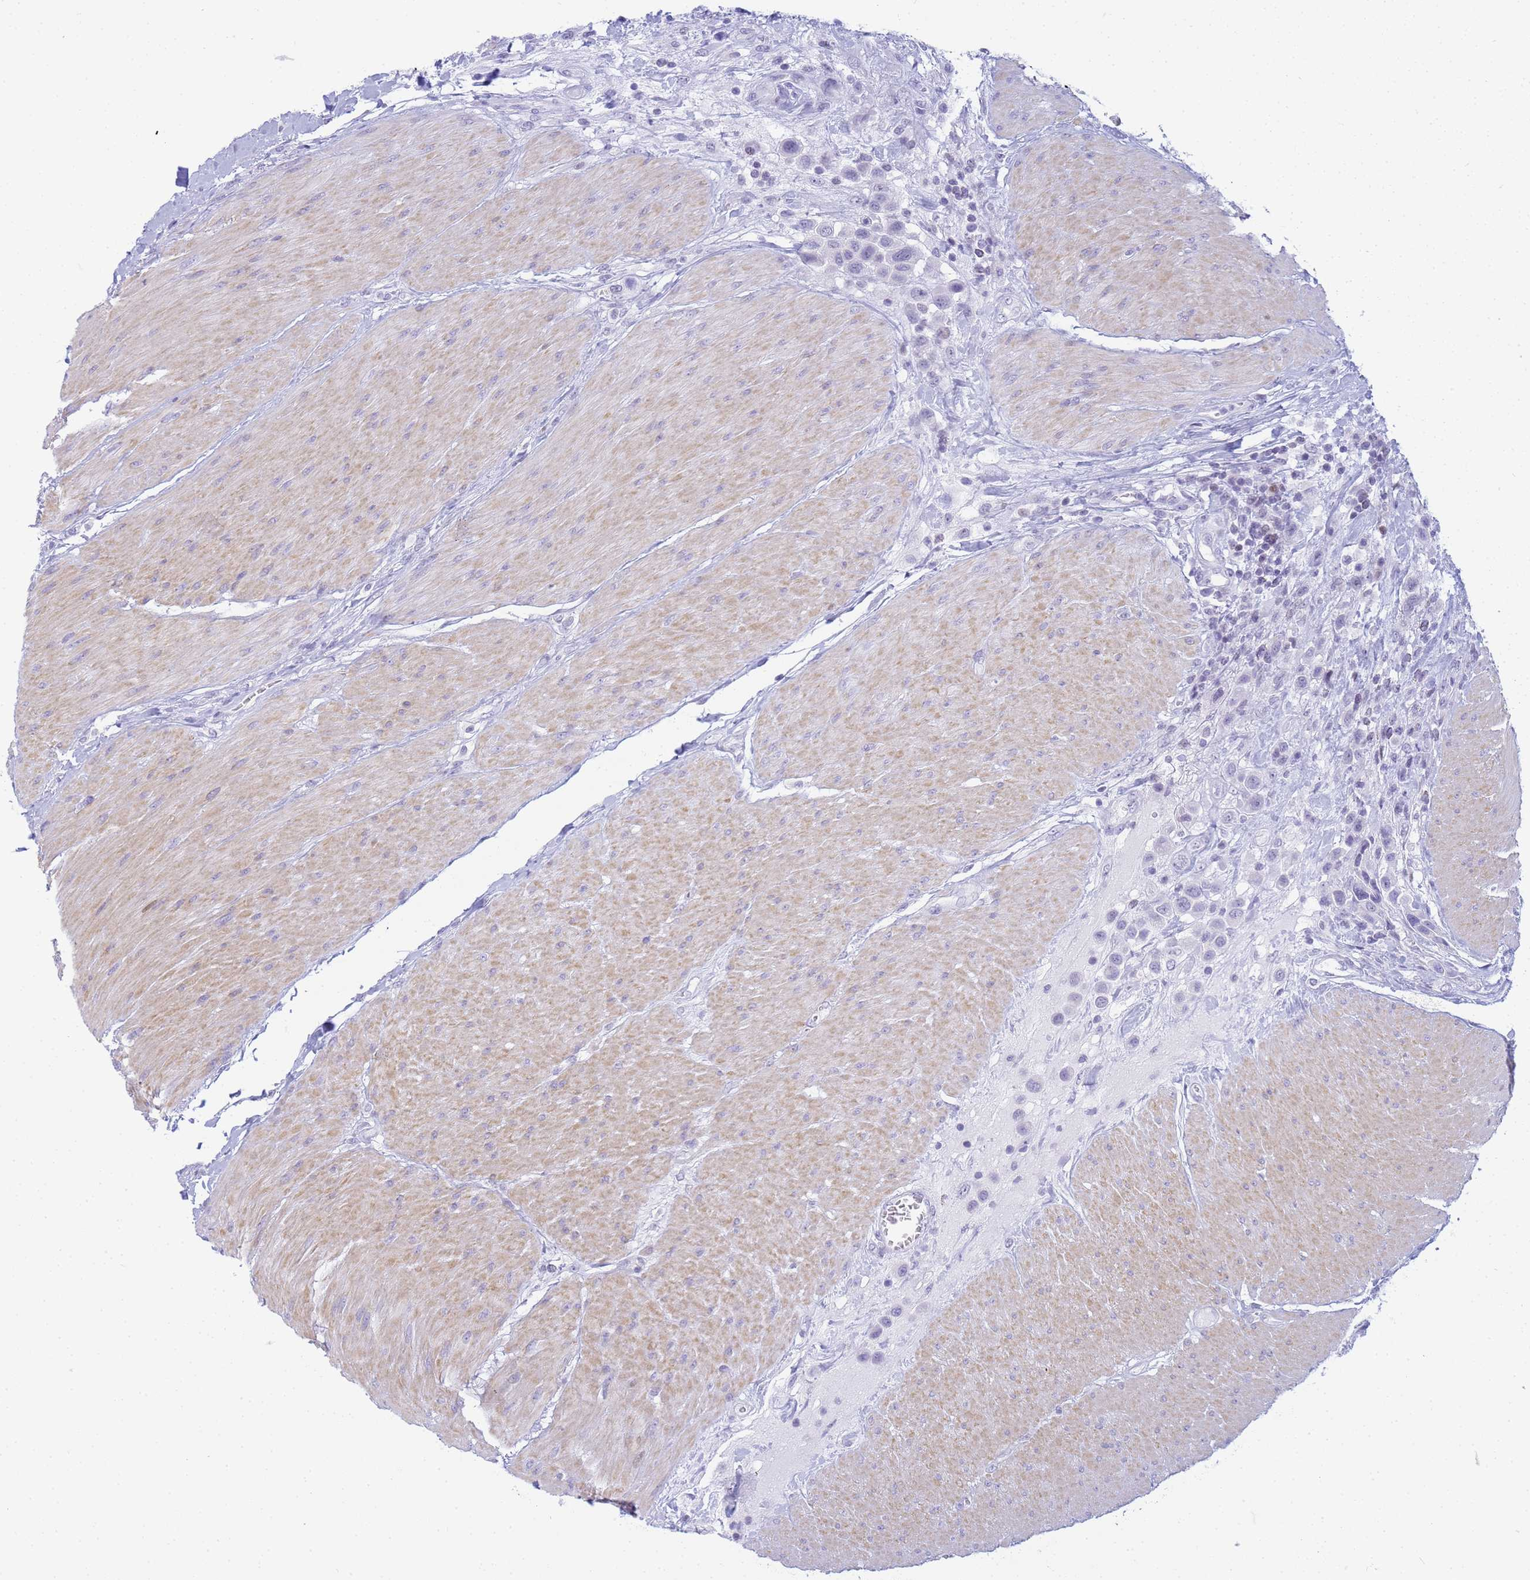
{"staining": {"intensity": "negative", "quantity": "none", "location": "none"}, "tissue": "urothelial cancer", "cell_type": "Tumor cells", "image_type": "cancer", "snomed": [{"axis": "morphology", "description": "Urothelial carcinoma, High grade"}, {"axis": "topography", "description": "Urinary bladder"}], "caption": "A micrograph of human urothelial cancer is negative for staining in tumor cells.", "gene": "SNX20", "patient": {"sex": "male", "age": 50}}